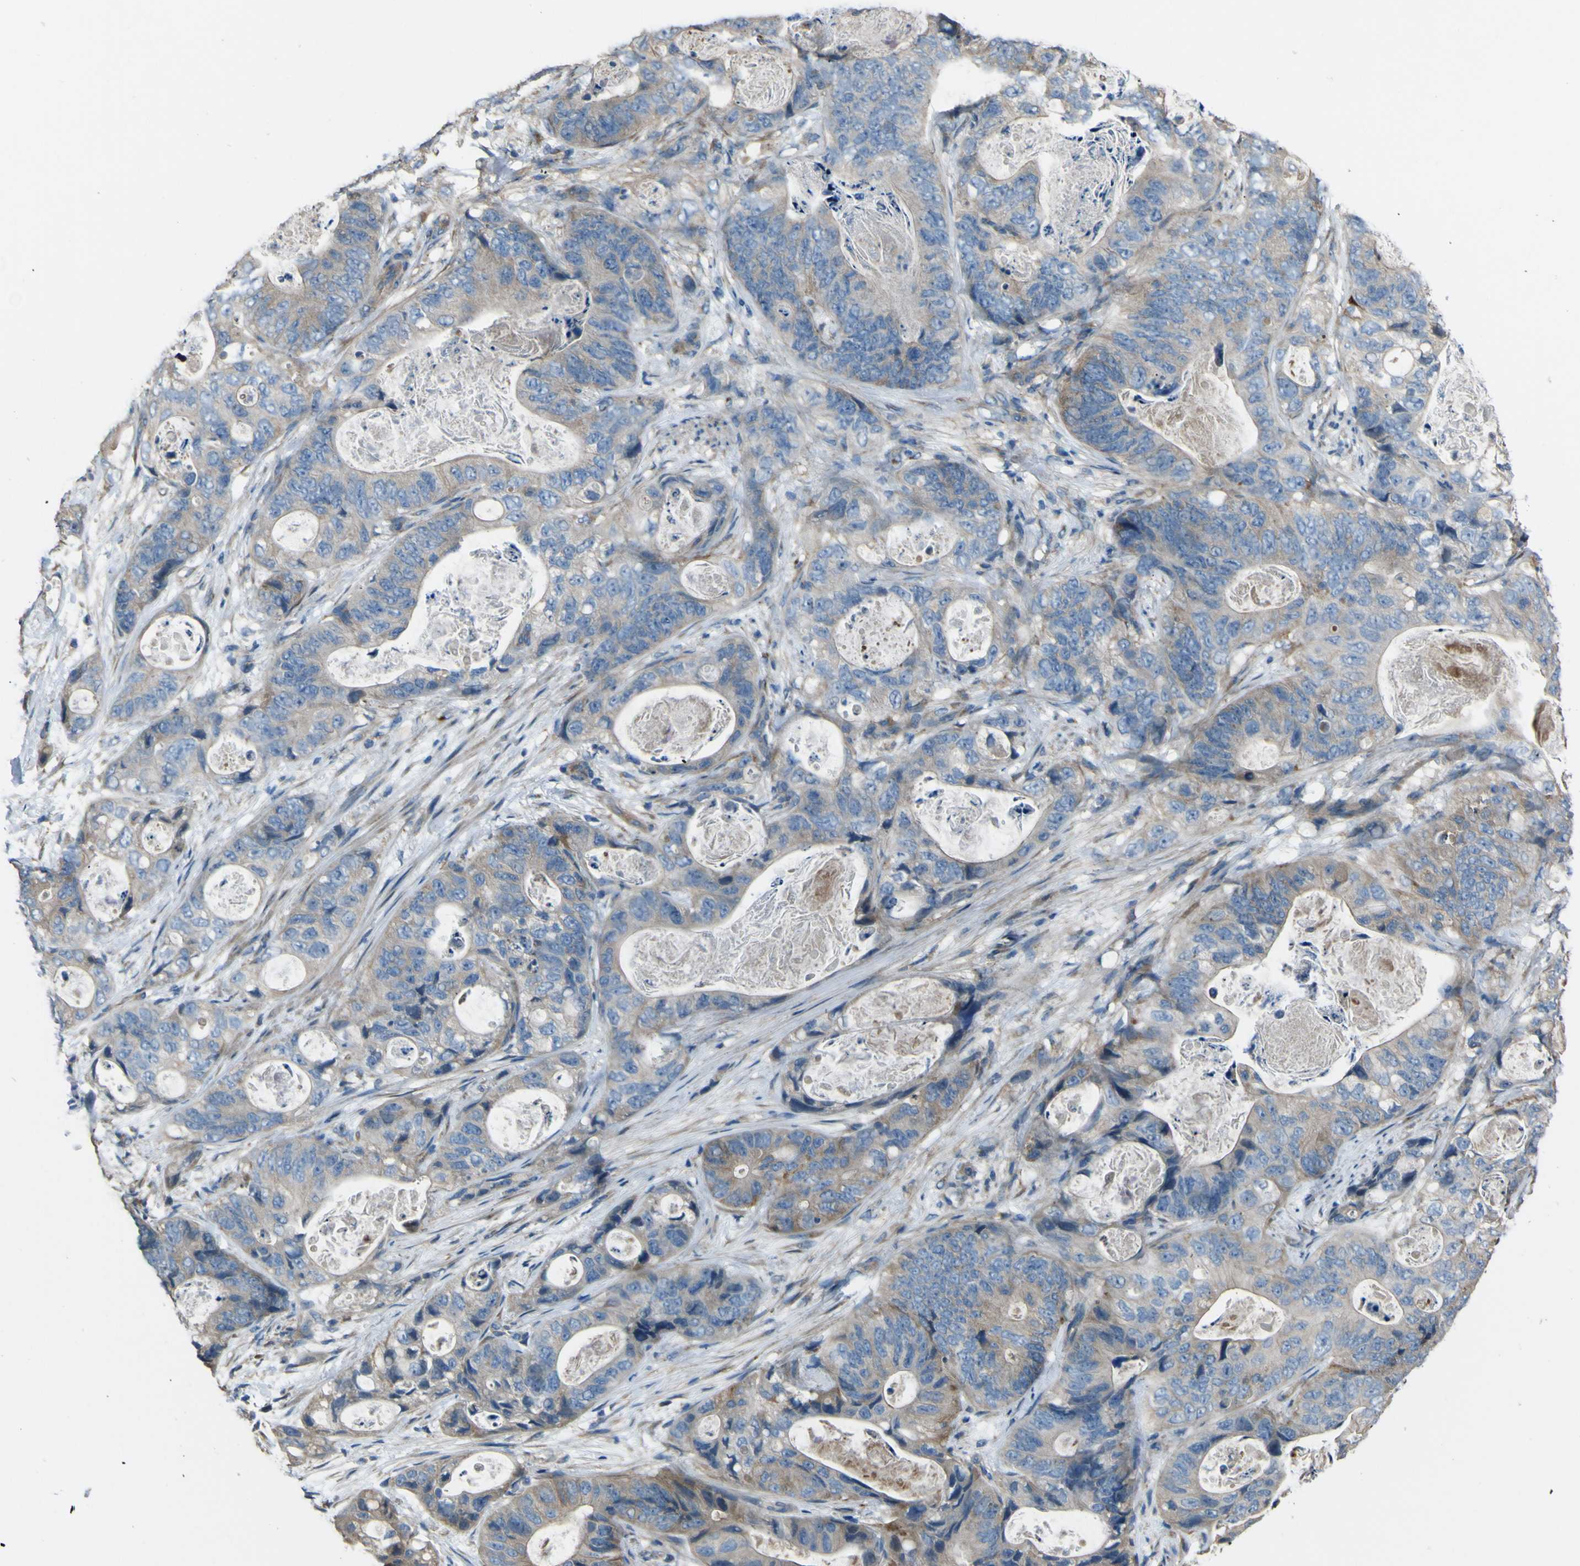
{"staining": {"intensity": "weak", "quantity": "25%-75%", "location": "cytoplasmic/membranous"}, "tissue": "stomach cancer", "cell_type": "Tumor cells", "image_type": "cancer", "snomed": [{"axis": "morphology", "description": "Adenocarcinoma, NOS"}, {"axis": "topography", "description": "Stomach"}], "caption": "Immunohistochemical staining of human adenocarcinoma (stomach) displays weak cytoplasmic/membranous protein positivity in about 25%-75% of tumor cells. The staining is performed using DAB (3,3'-diaminobenzidine) brown chromogen to label protein expression. The nuclei are counter-stained blue using hematoxylin.", "gene": "NAALADL2", "patient": {"sex": "female", "age": 89}}